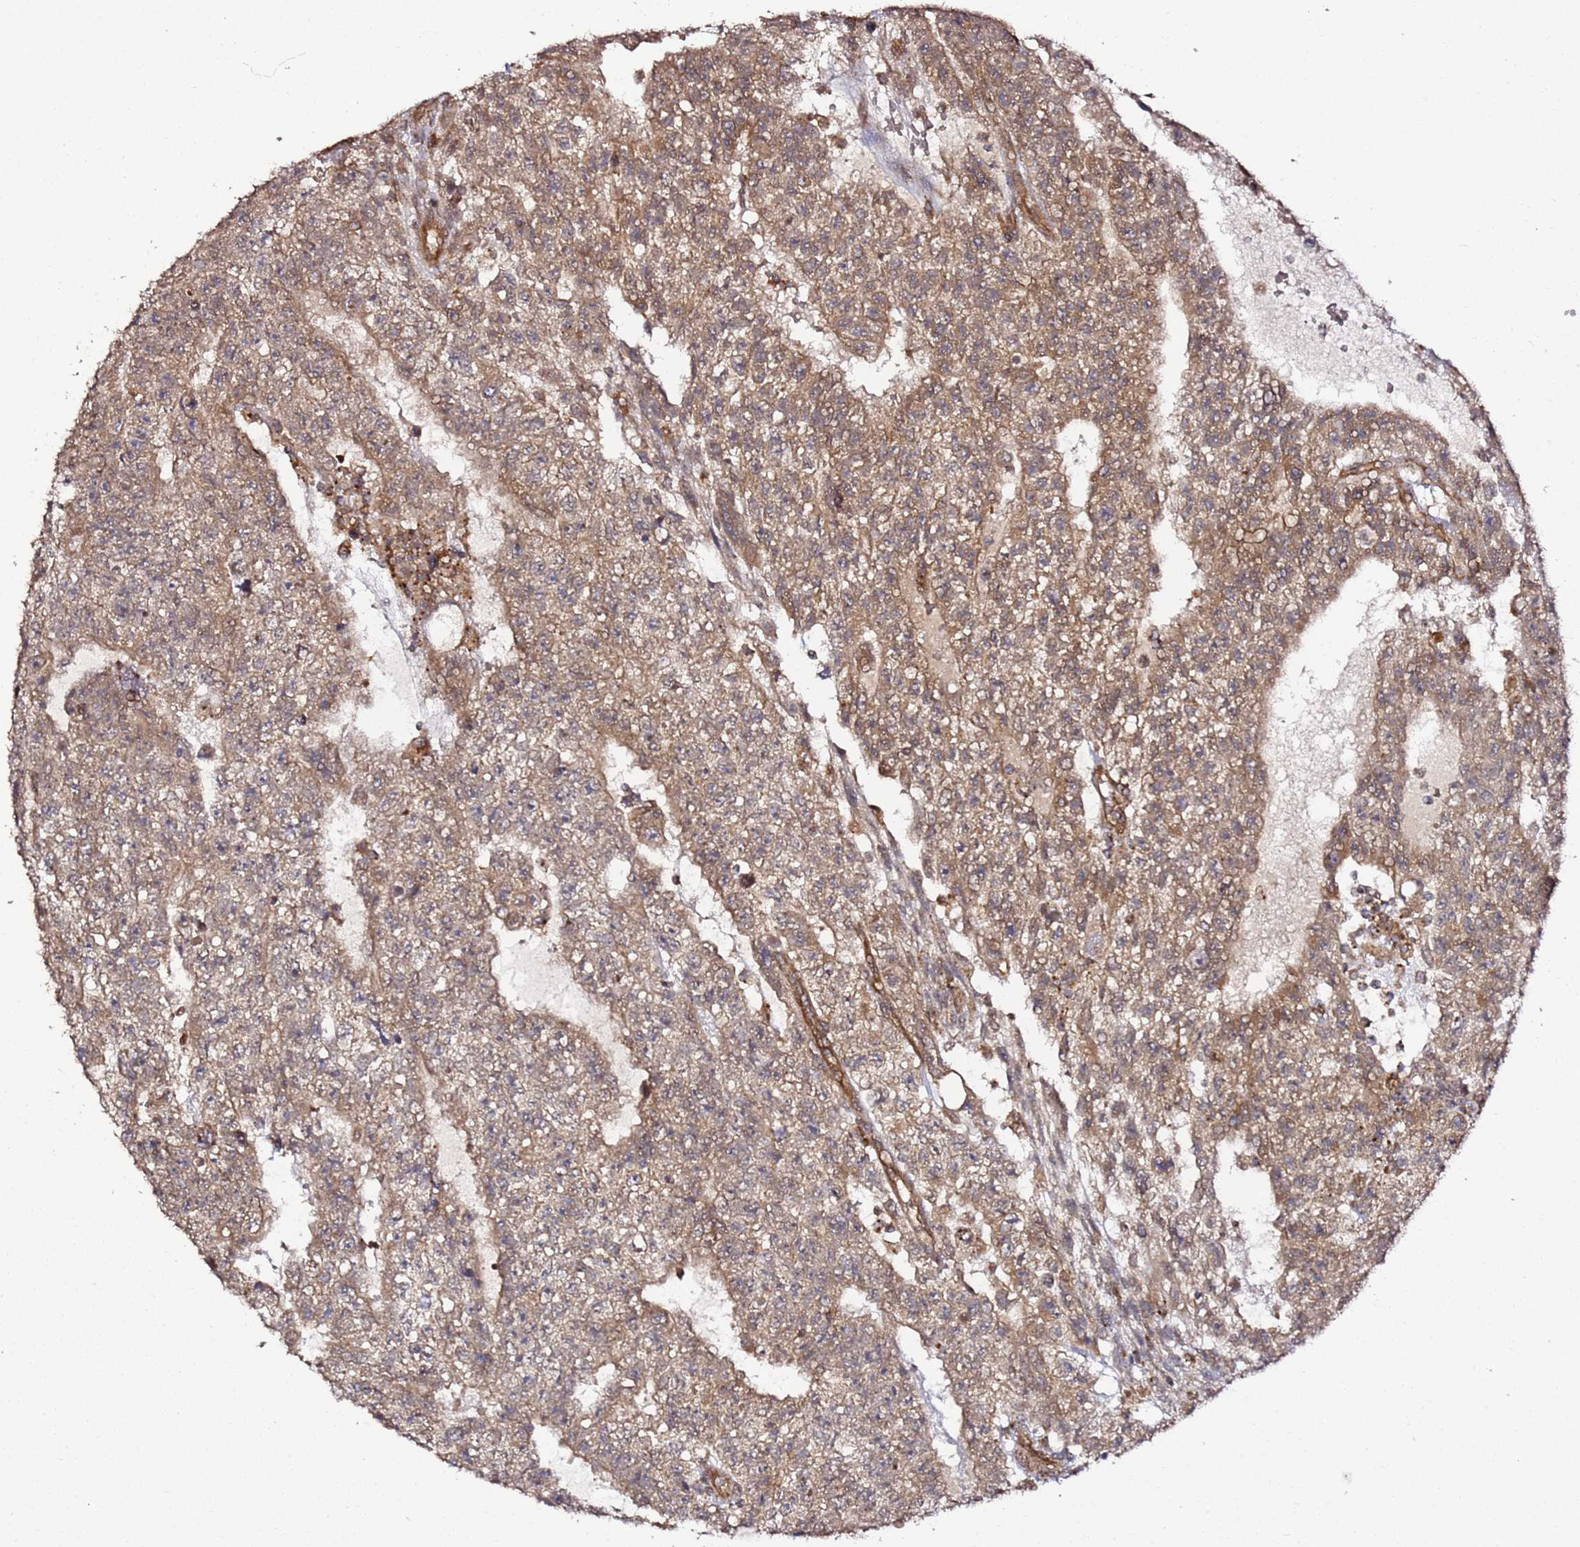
{"staining": {"intensity": "moderate", "quantity": ">75%", "location": "cytoplasmic/membranous"}, "tissue": "testis cancer", "cell_type": "Tumor cells", "image_type": "cancer", "snomed": [{"axis": "morphology", "description": "Carcinoma, Embryonal, NOS"}, {"axis": "topography", "description": "Testis"}], "caption": "Tumor cells exhibit medium levels of moderate cytoplasmic/membranous positivity in about >75% of cells in testis cancer (embryonal carcinoma). (Brightfield microscopy of DAB IHC at high magnification).", "gene": "TM2D2", "patient": {"sex": "male", "age": 26}}